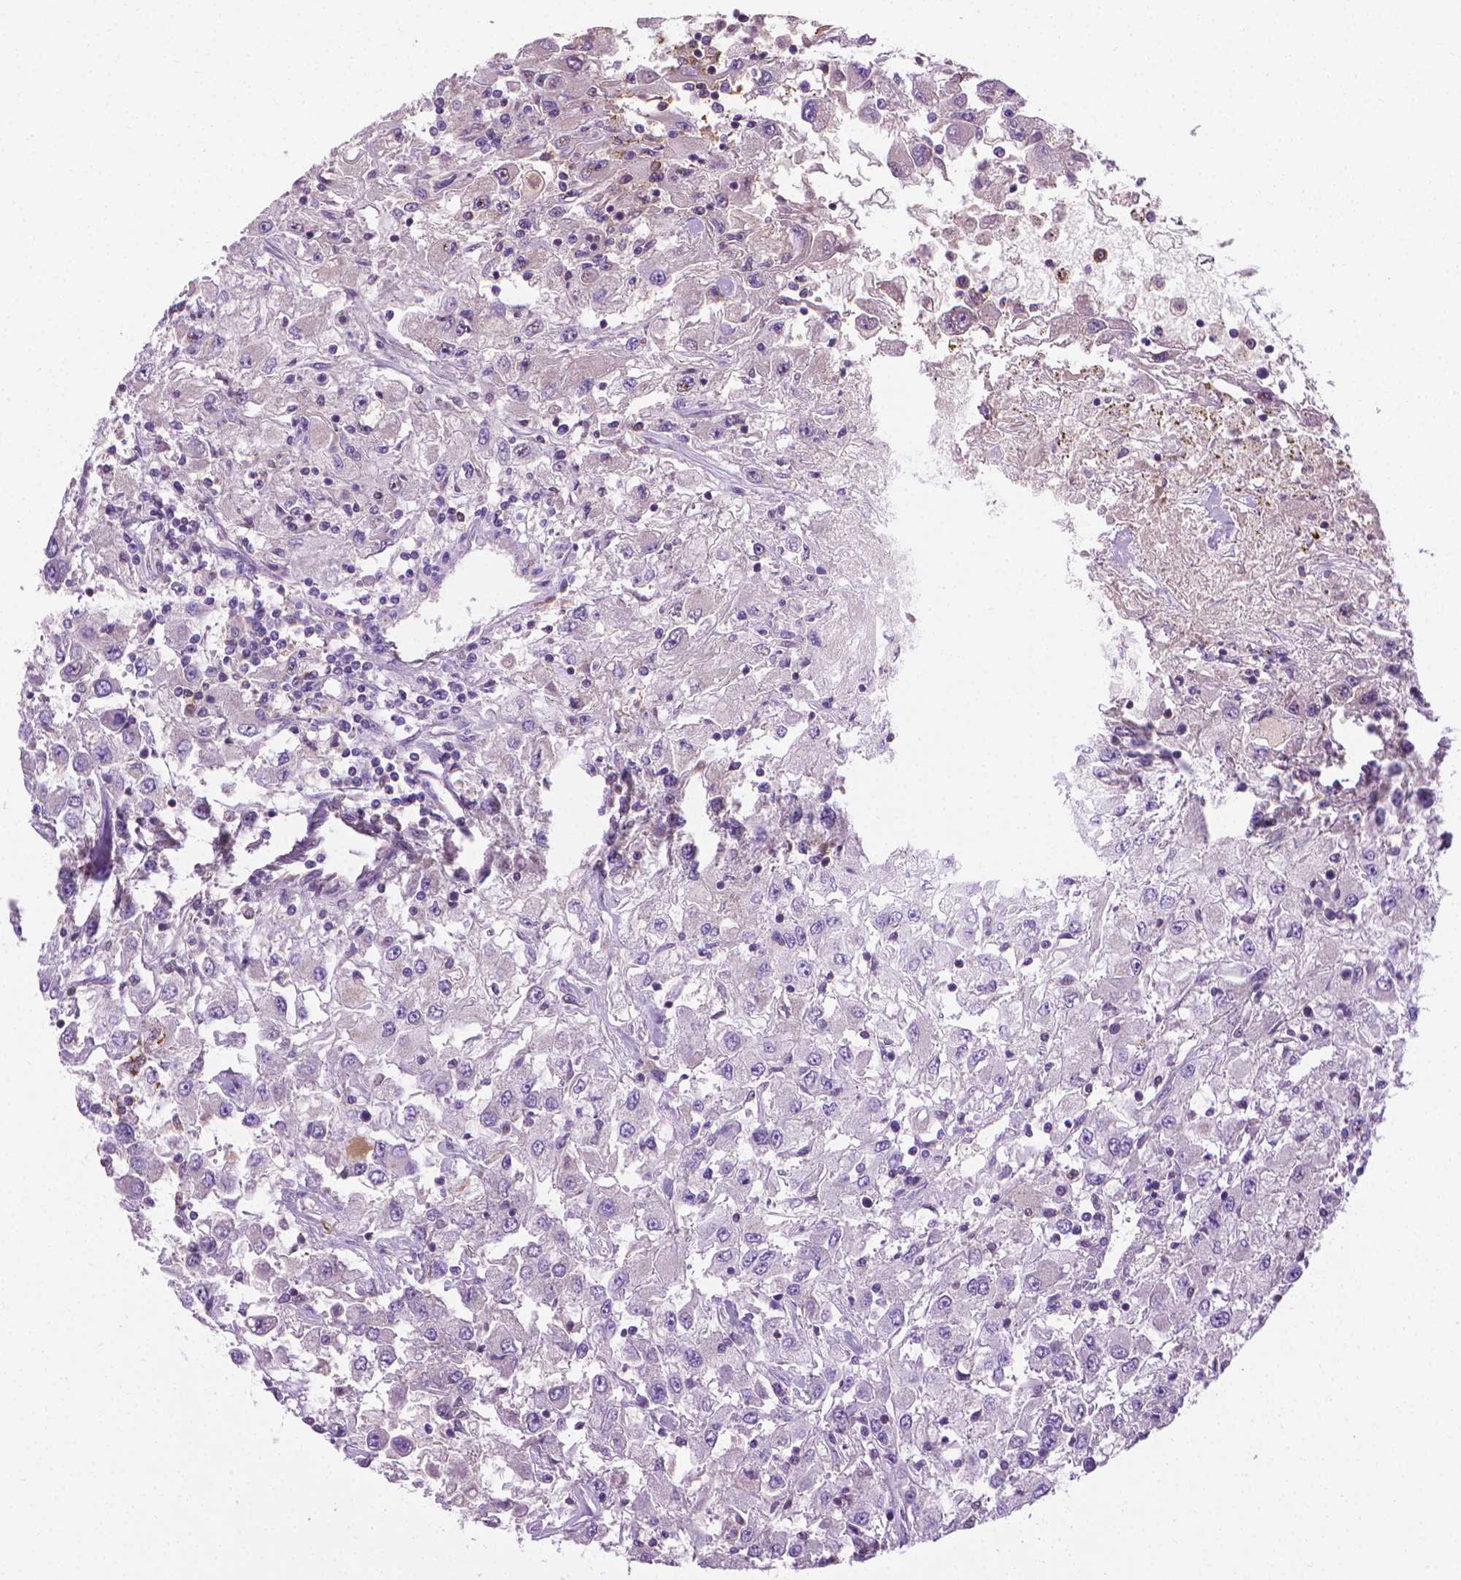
{"staining": {"intensity": "negative", "quantity": "none", "location": "none"}, "tissue": "renal cancer", "cell_type": "Tumor cells", "image_type": "cancer", "snomed": [{"axis": "morphology", "description": "Adenocarcinoma, NOS"}, {"axis": "topography", "description": "Kidney"}], "caption": "Immunohistochemistry histopathology image of adenocarcinoma (renal) stained for a protein (brown), which displays no expression in tumor cells.", "gene": "SLC51B", "patient": {"sex": "female", "age": 67}}